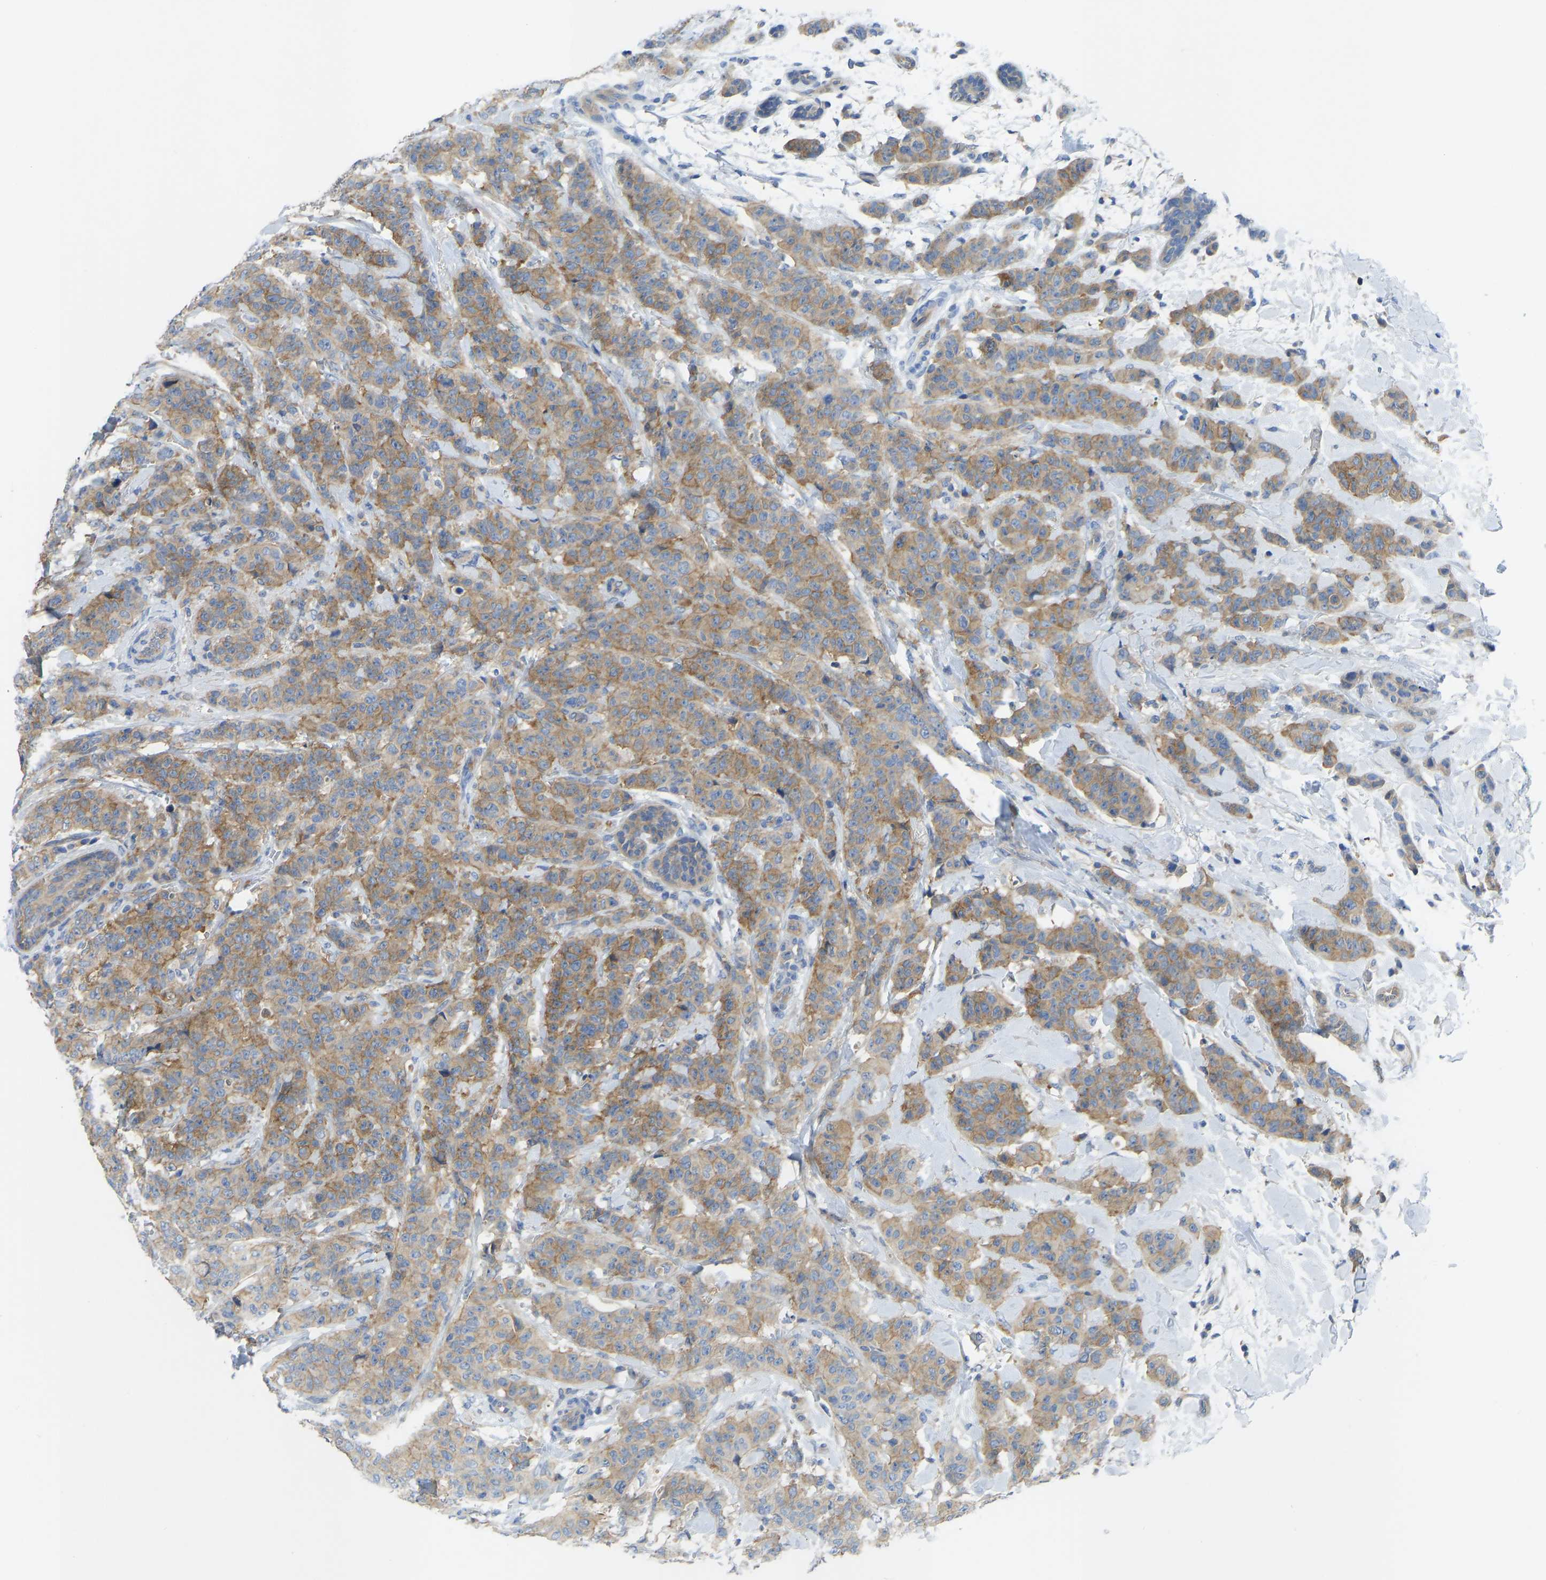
{"staining": {"intensity": "moderate", "quantity": ">75%", "location": "cytoplasmic/membranous"}, "tissue": "breast cancer", "cell_type": "Tumor cells", "image_type": "cancer", "snomed": [{"axis": "morphology", "description": "Normal tissue, NOS"}, {"axis": "morphology", "description": "Duct carcinoma"}, {"axis": "topography", "description": "Breast"}], "caption": "About >75% of tumor cells in breast cancer (invasive ductal carcinoma) demonstrate moderate cytoplasmic/membranous protein positivity as visualized by brown immunohistochemical staining.", "gene": "PPP3CA", "patient": {"sex": "female", "age": 40}}